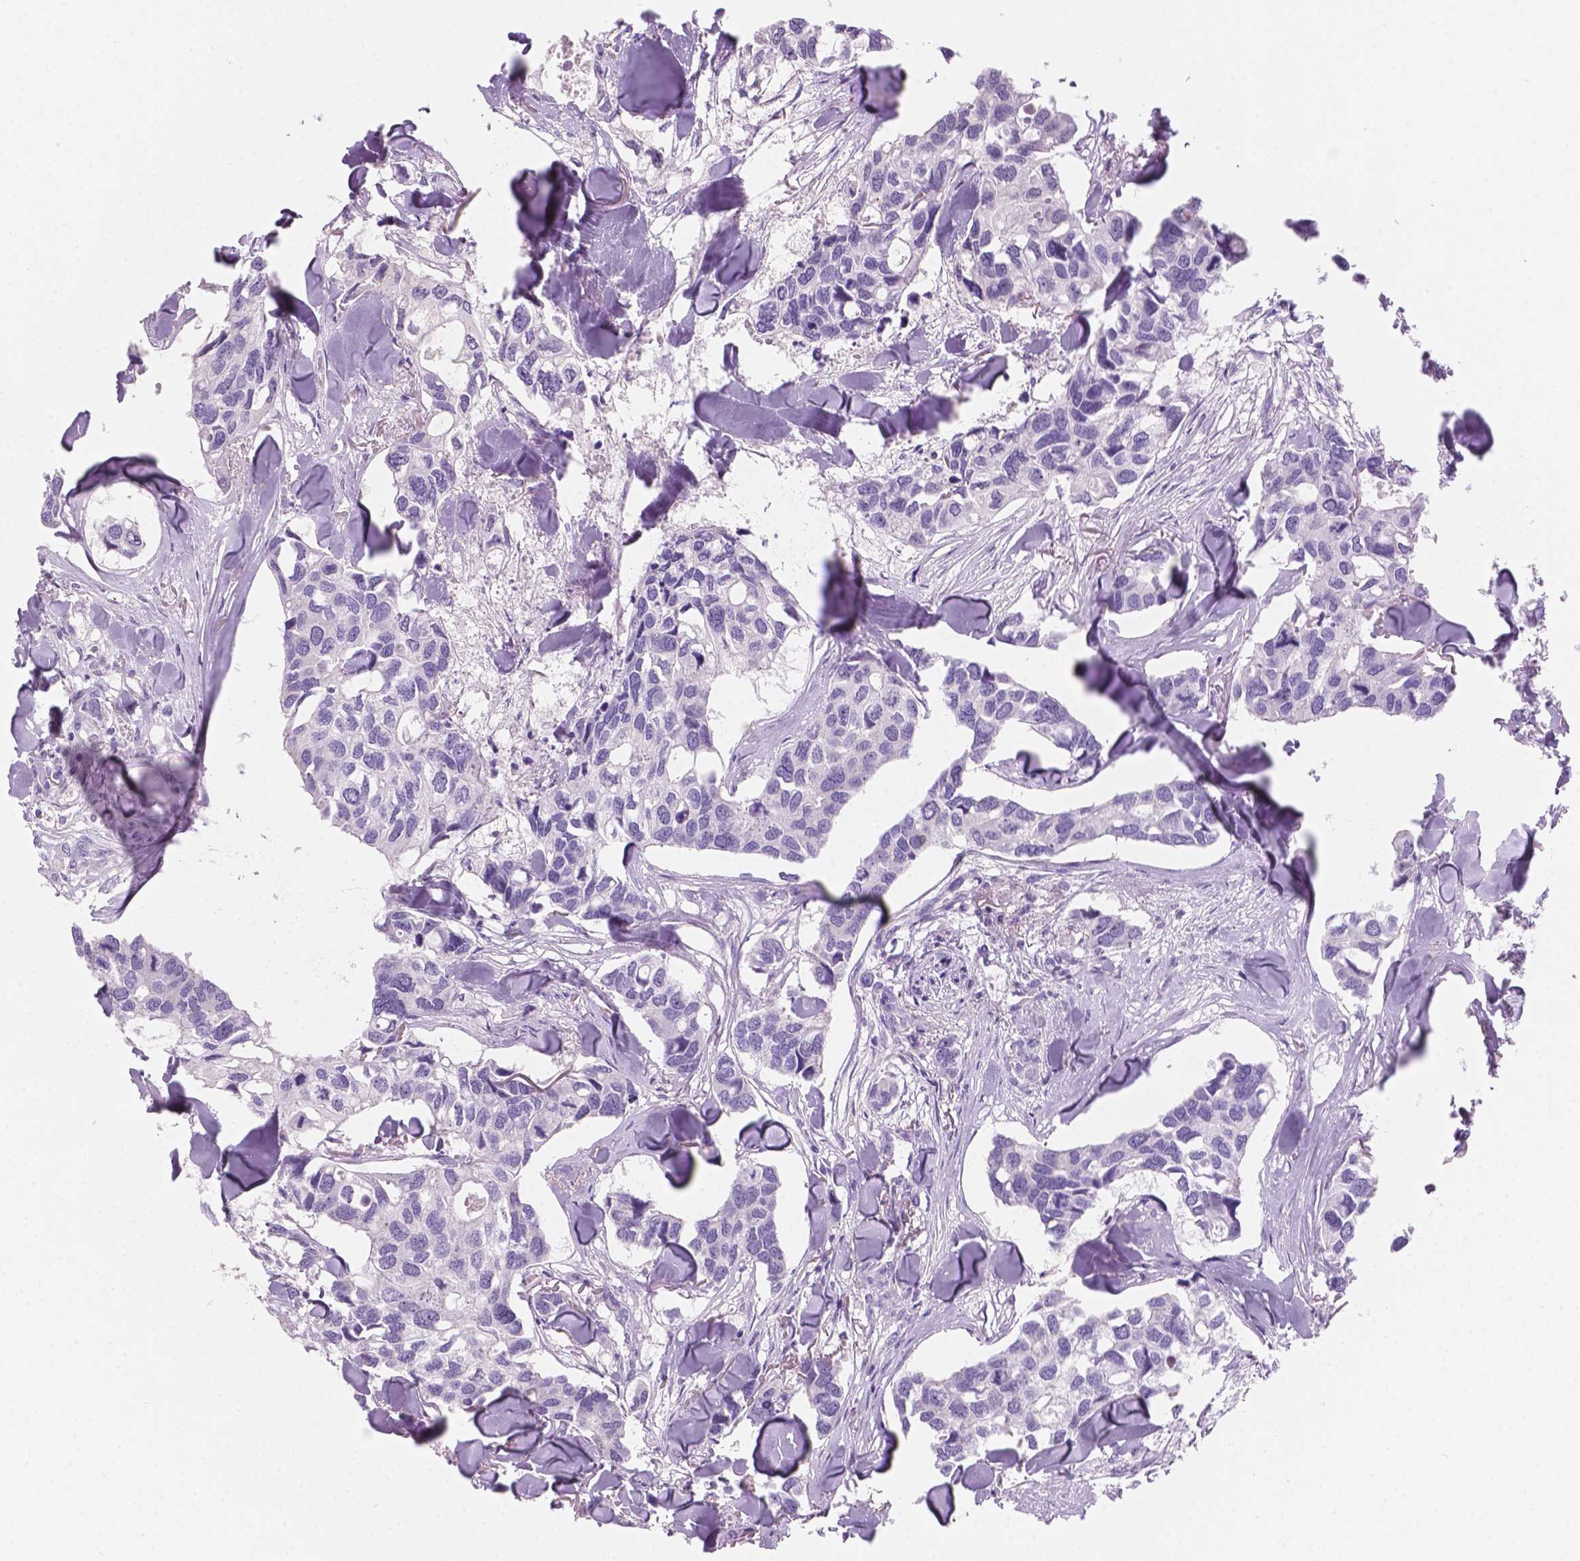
{"staining": {"intensity": "negative", "quantity": "none", "location": "none"}, "tissue": "breast cancer", "cell_type": "Tumor cells", "image_type": "cancer", "snomed": [{"axis": "morphology", "description": "Duct carcinoma"}, {"axis": "topography", "description": "Breast"}], "caption": "High power microscopy photomicrograph of an IHC micrograph of breast infiltrating ductal carcinoma, revealing no significant expression in tumor cells.", "gene": "SBSN", "patient": {"sex": "female", "age": 83}}